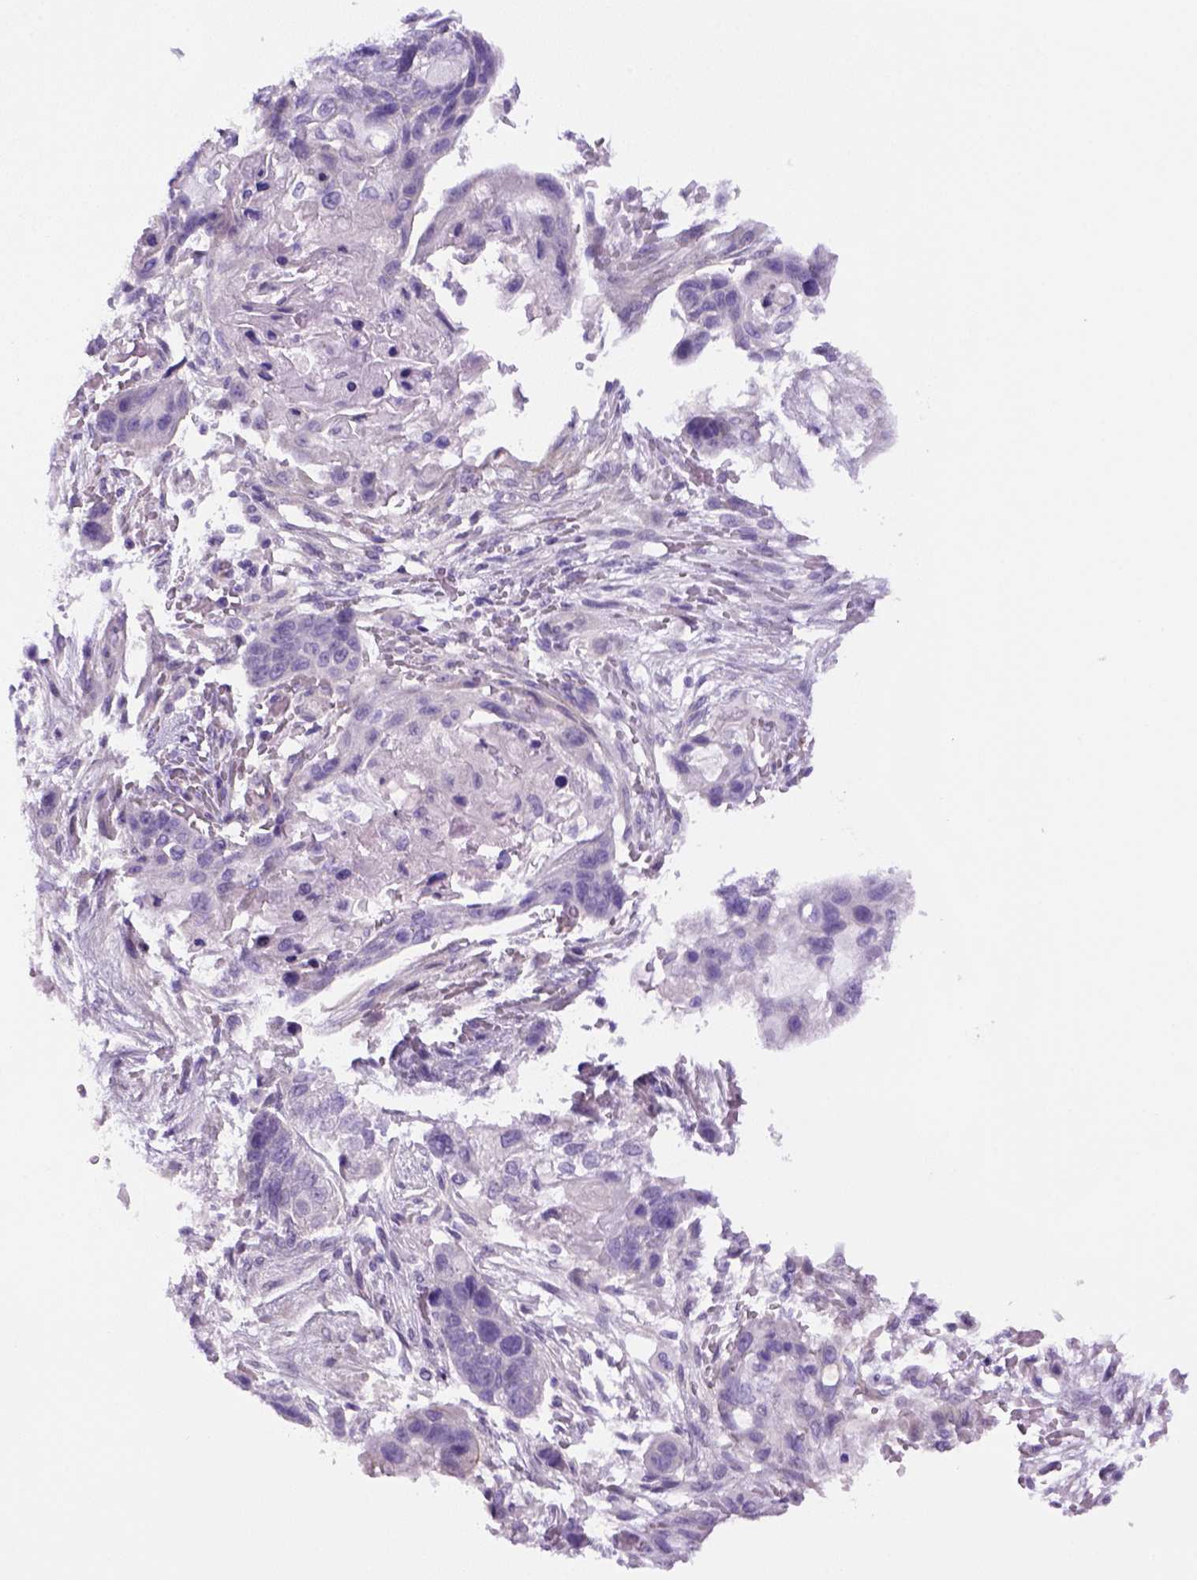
{"staining": {"intensity": "negative", "quantity": "none", "location": "none"}, "tissue": "lung cancer", "cell_type": "Tumor cells", "image_type": "cancer", "snomed": [{"axis": "morphology", "description": "Squamous cell carcinoma, NOS"}, {"axis": "topography", "description": "Lung"}], "caption": "Squamous cell carcinoma (lung) was stained to show a protein in brown. There is no significant positivity in tumor cells.", "gene": "DNAH11", "patient": {"sex": "male", "age": 69}}